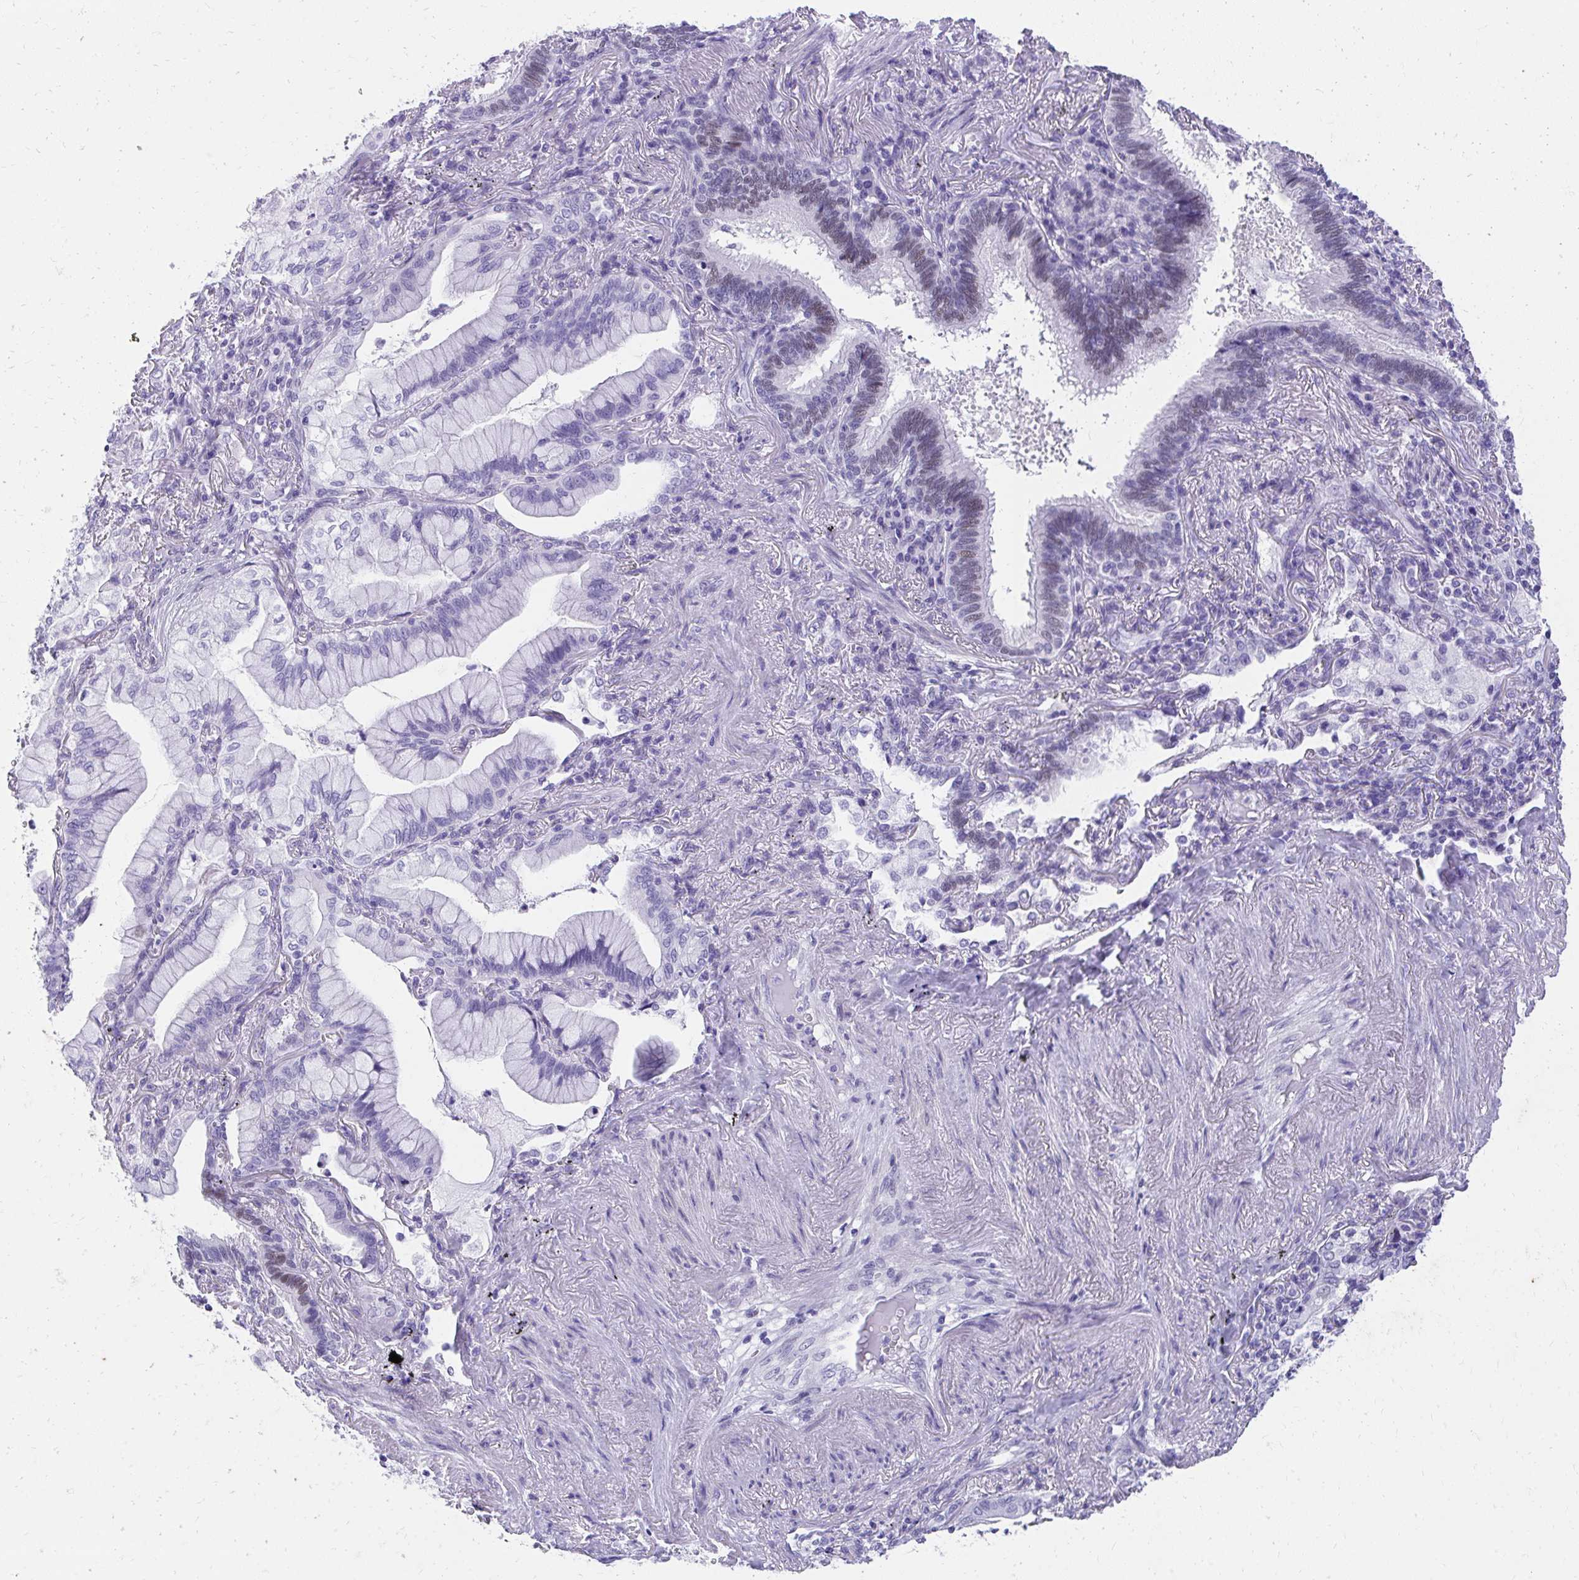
{"staining": {"intensity": "negative", "quantity": "none", "location": "none"}, "tissue": "lung cancer", "cell_type": "Tumor cells", "image_type": "cancer", "snomed": [{"axis": "morphology", "description": "Adenocarcinoma, NOS"}, {"axis": "topography", "description": "Lung"}], "caption": "DAB (3,3'-diaminobenzidine) immunohistochemical staining of adenocarcinoma (lung) demonstrates no significant staining in tumor cells.", "gene": "KLK1", "patient": {"sex": "male", "age": 77}}